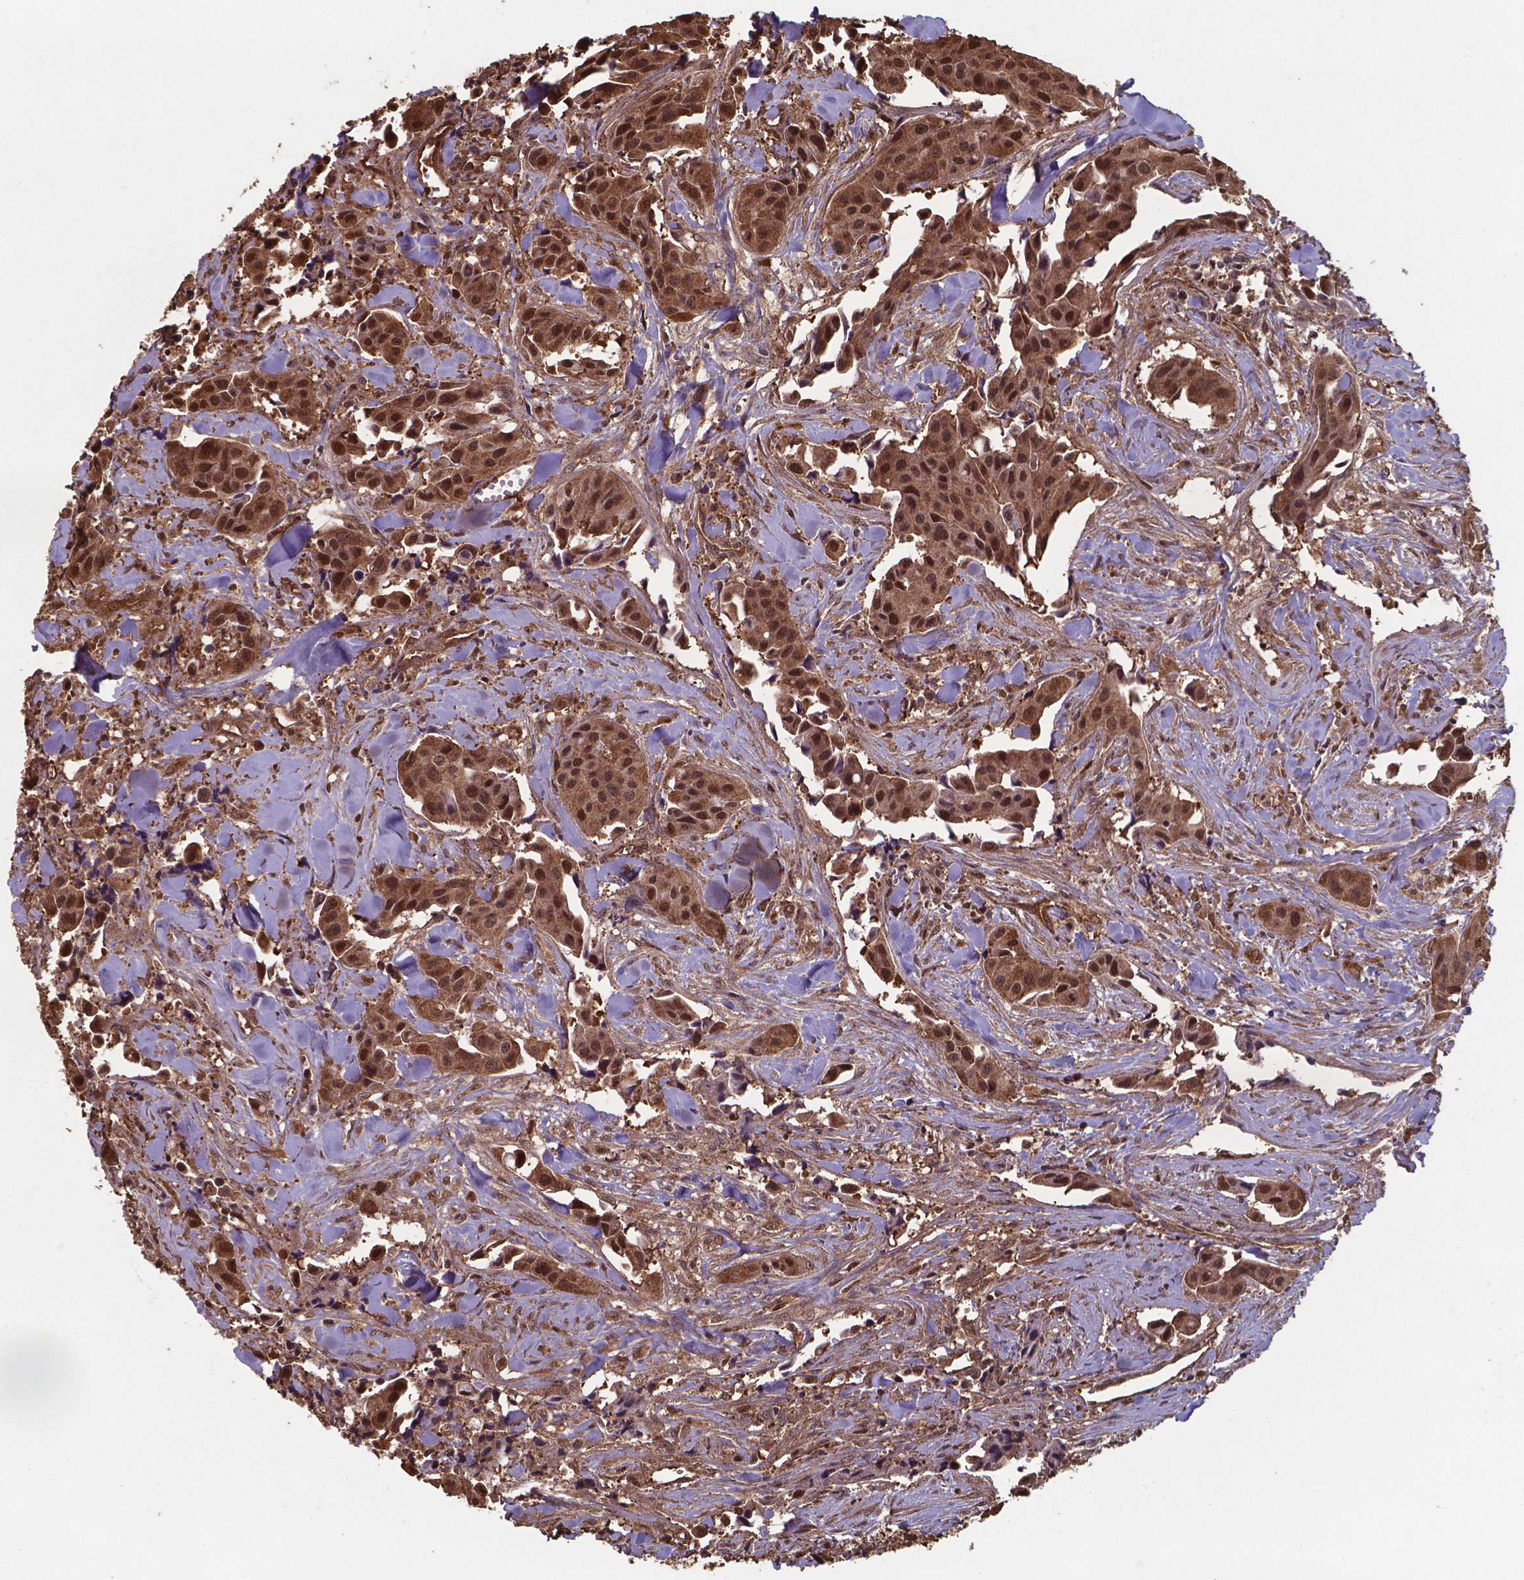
{"staining": {"intensity": "strong", "quantity": ">75%", "location": "cytoplasmic/membranous,nuclear"}, "tissue": "head and neck cancer", "cell_type": "Tumor cells", "image_type": "cancer", "snomed": [{"axis": "morphology", "description": "Adenocarcinoma, NOS"}, {"axis": "topography", "description": "Head-Neck"}], "caption": "Immunohistochemical staining of human head and neck cancer exhibits strong cytoplasmic/membranous and nuclear protein positivity in approximately >75% of tumor cells.", "gene": "CHP2", "patient": {"sex": "male", "age": 76}}